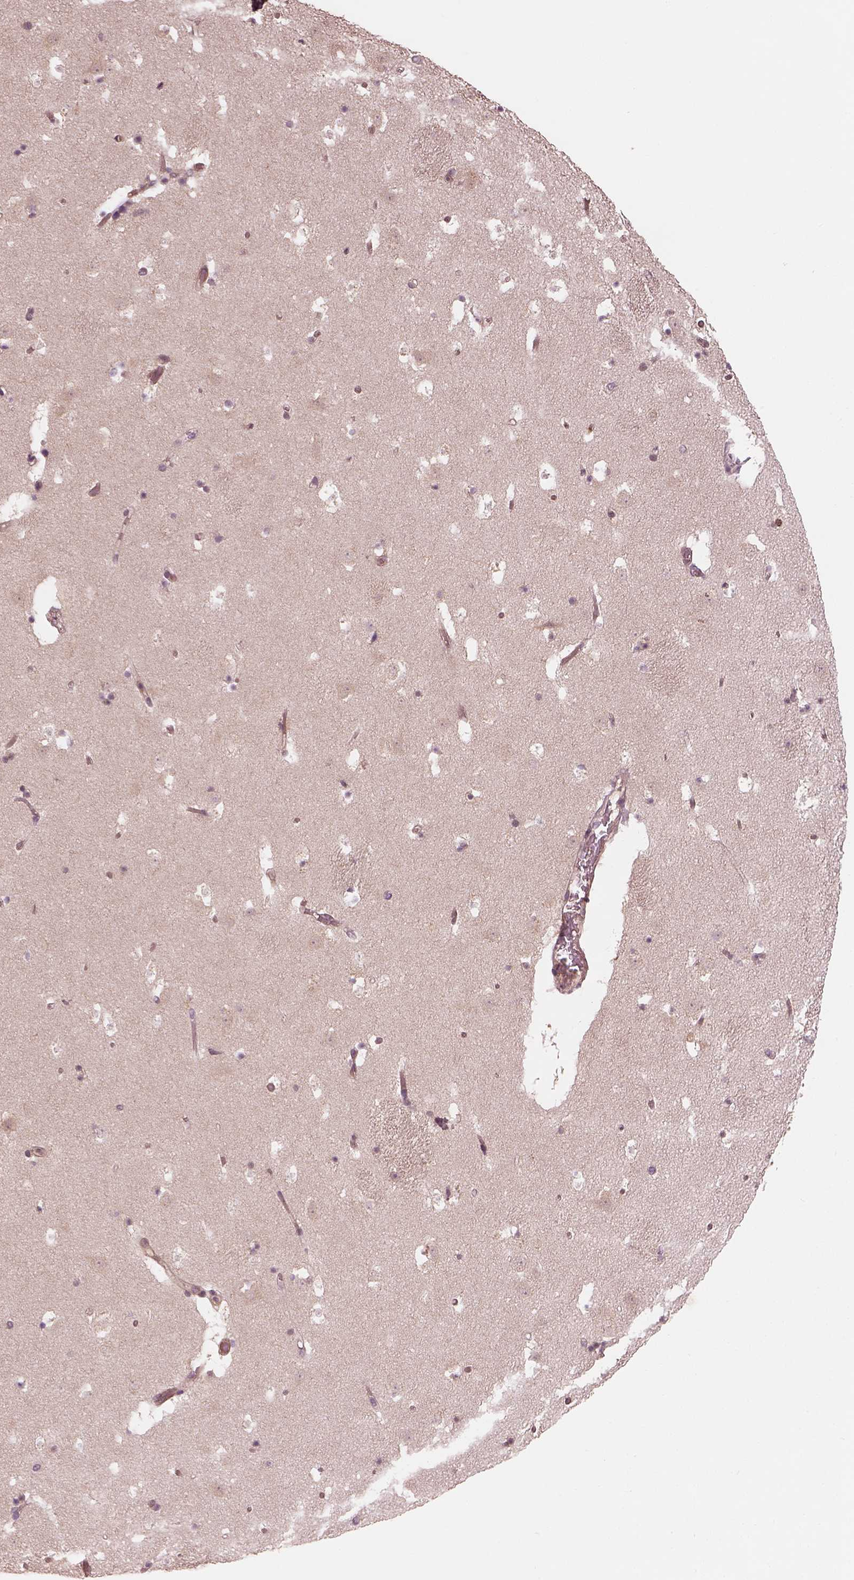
{"staining": {"intensity": "negative", "quantity": "none", "location": "none"}, "tissue": "caudate", "cell_type": "Glial cells", "image_type": "normal", "snomed": [{"axis": "morphology", "description": "Normal tissue, NOS"}, {"axis": "topography", "description": "Lateral ventricle wall"}], "caption": "IHC of unremarkable caudate shows no positivity in glial cells.", "gene": "FAM107B", "patient": {"sex": "female", "age": 42}}